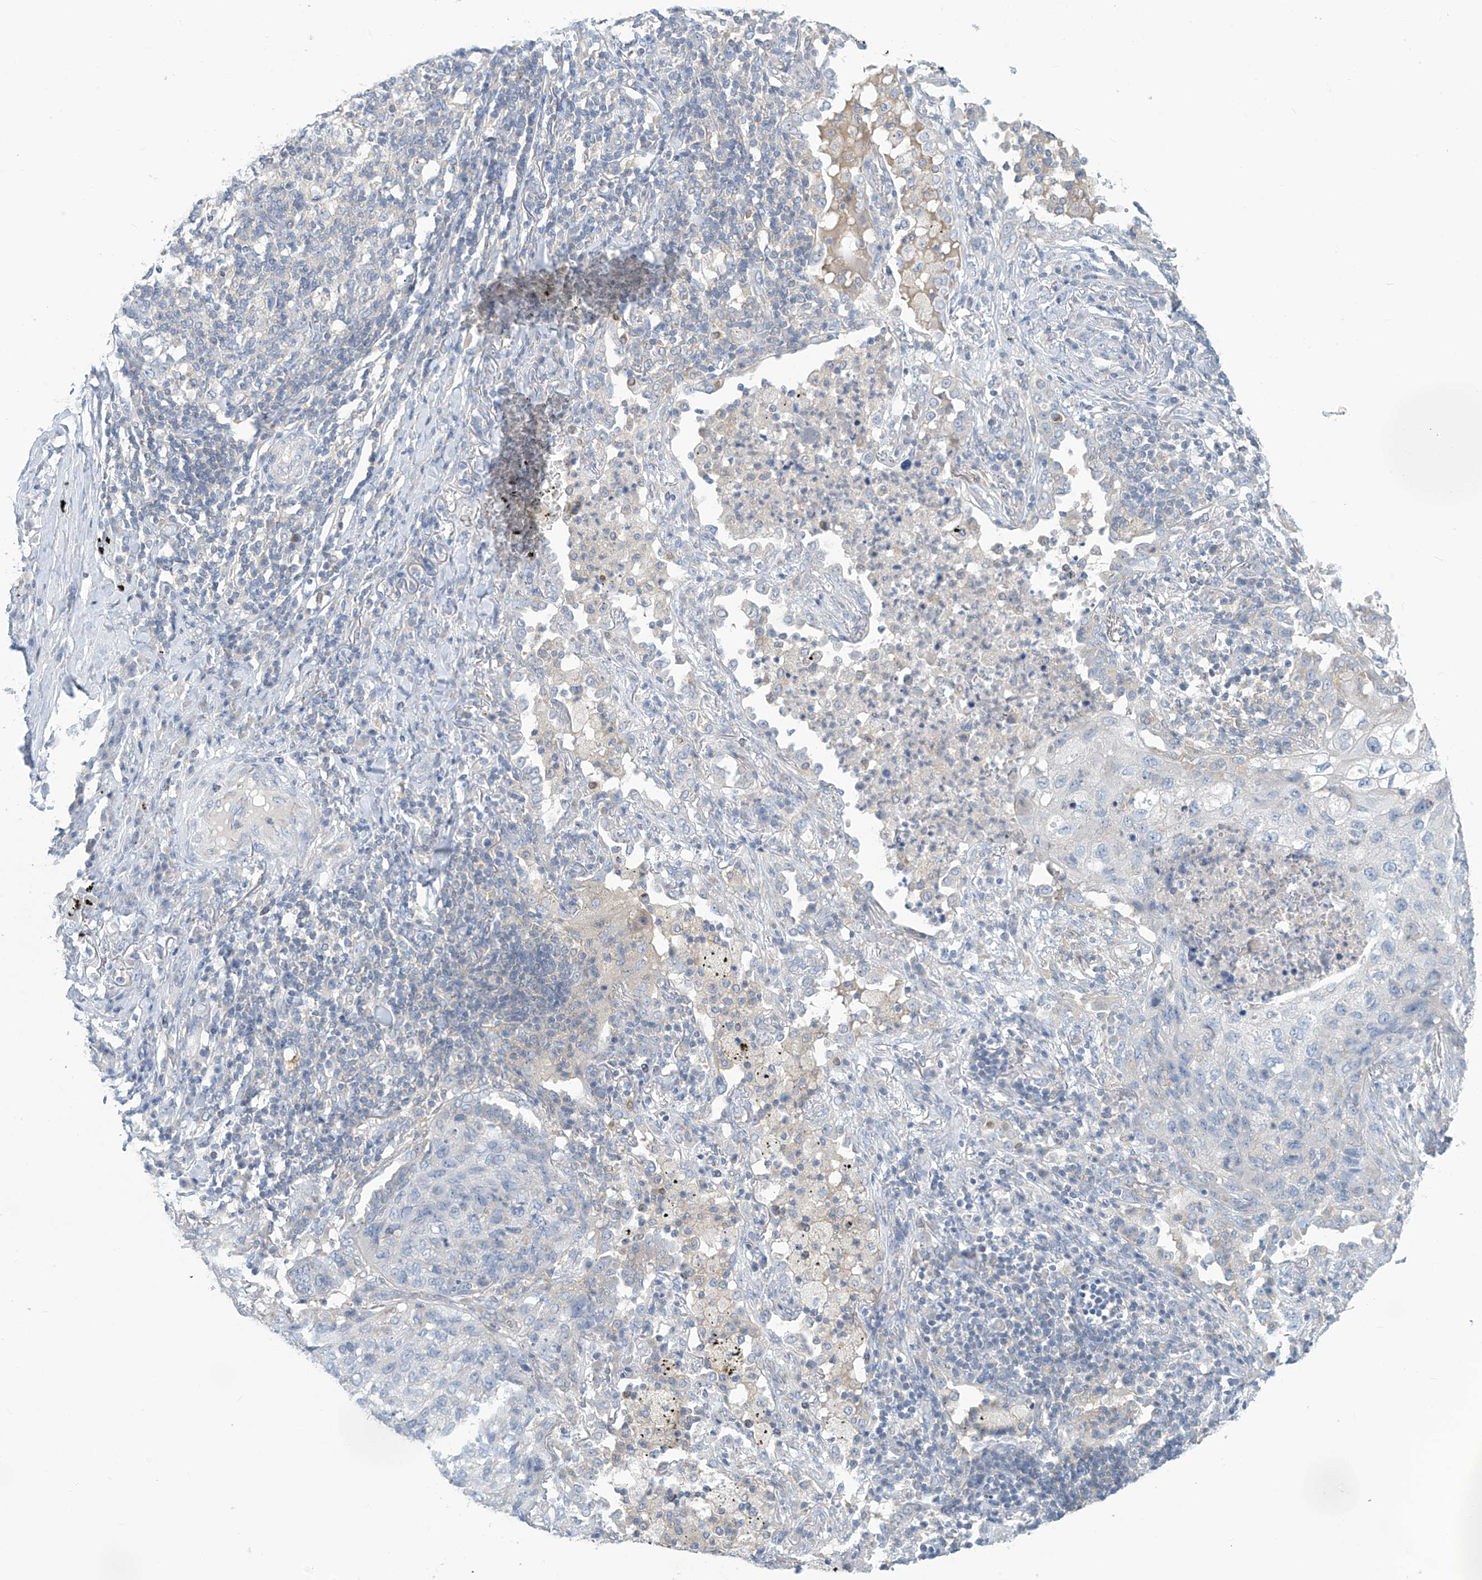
{"staining": {"intensity": "negative", "quantity": "none", "location": "none"}, "tissue": "lung cancer", "cell_type": "Tumor cells", "image_type": "cancer", "snomed": [{"axis": "morphology", "description": "Squamous cell carcinoma, NOS"}, {"axis": "topography", "description": "Lung"}], "caption": "DAB immunohistochemical staining of lung cancer displays no significant positivity in tumor cells.", "gene": "SLC6A12", "patient": {"sex": "female", "age": 63}}